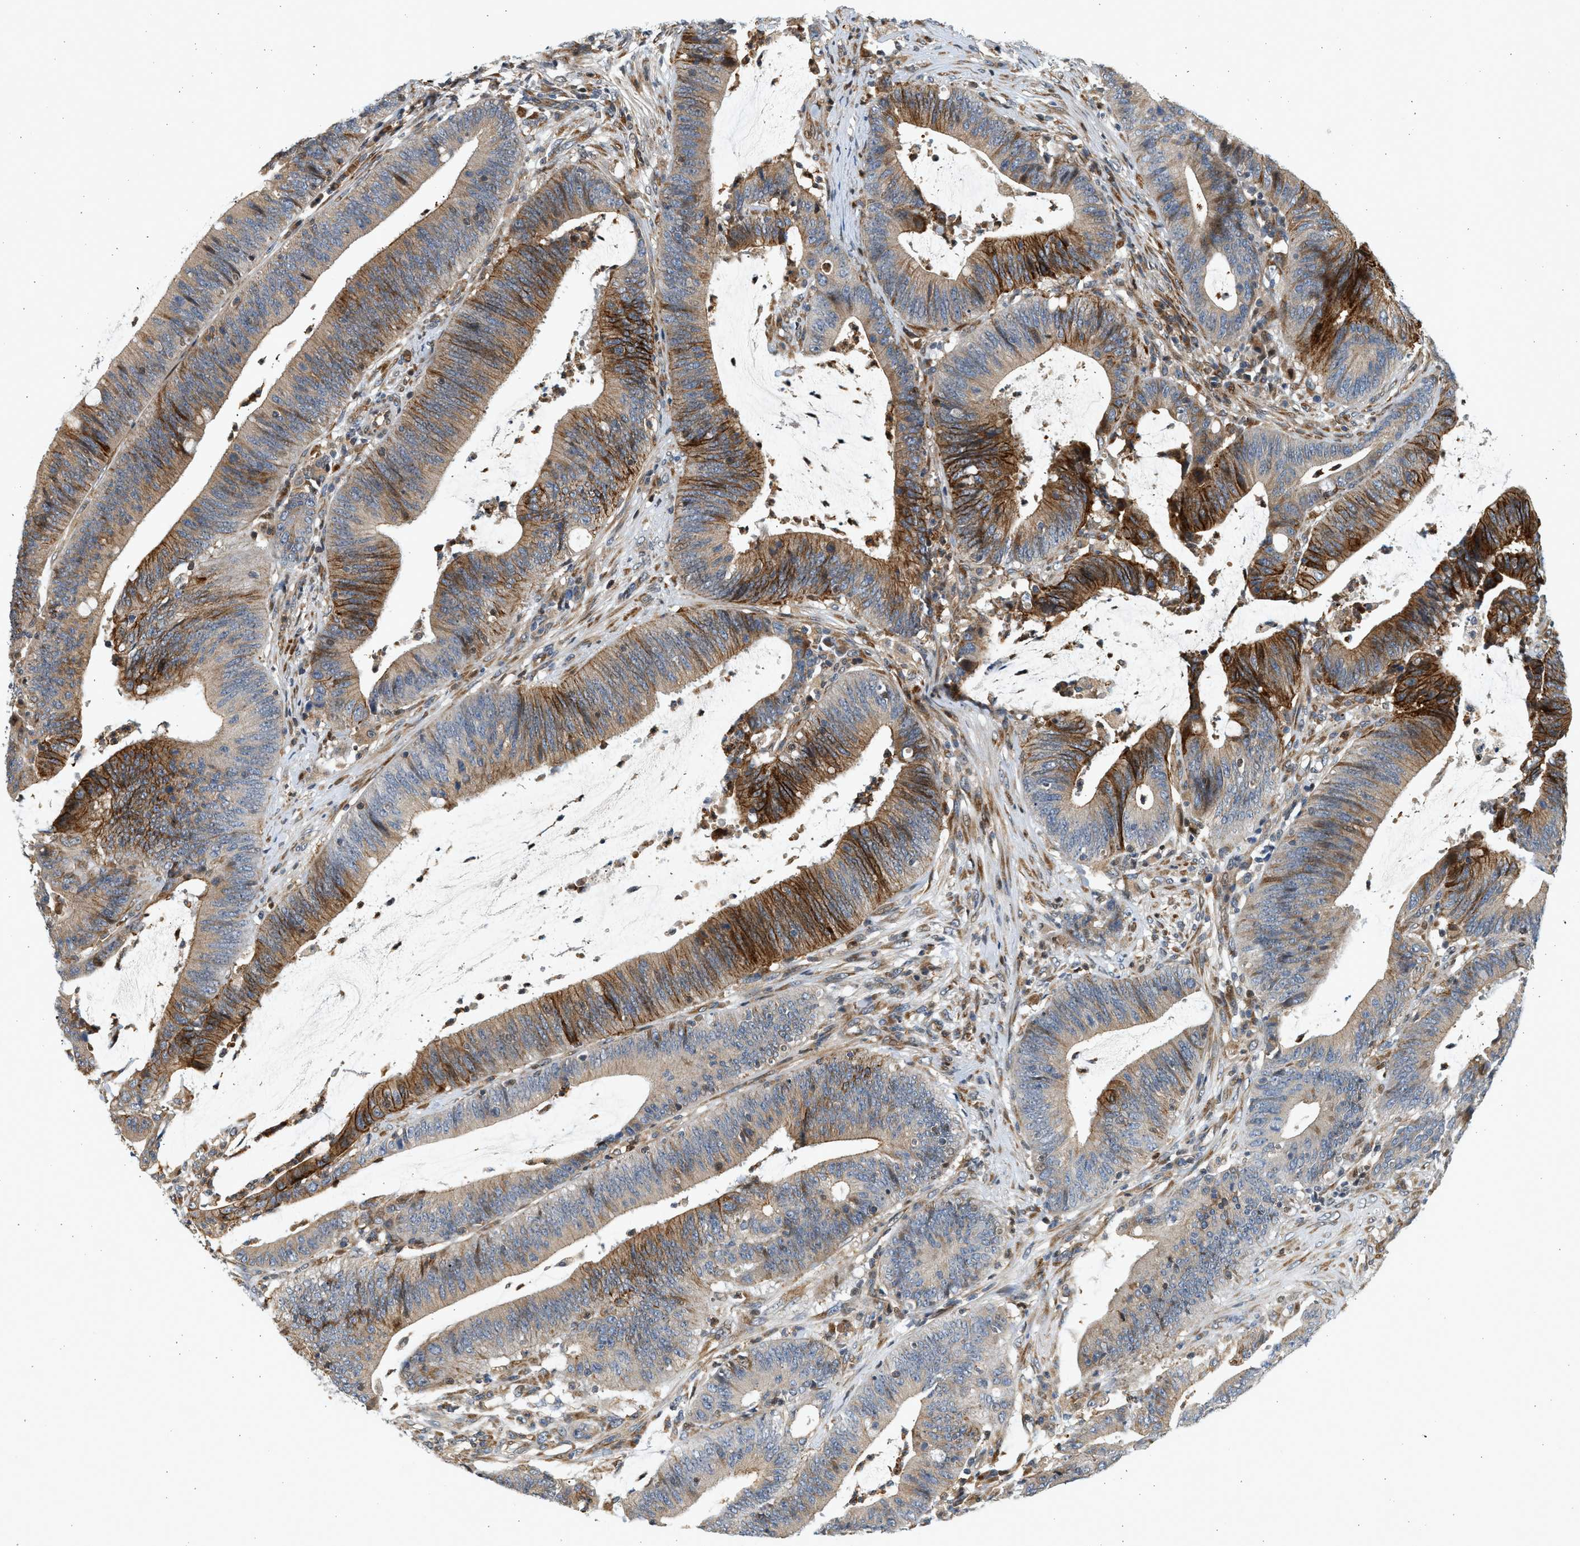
{"staining": {"intensity": "strong", "quantity": "25%-75%", "location": "cytoplasmic/membranous"}, "tissue": "colorectal cancer", "cell_type": "Tumor cells", "image_type": "cancer", "snomed": [{"axis": "morphology", "description": "Normal tissue, NOS"}, {"axis": "morphology", "description": "Adenocarcinoma, NOS"}, {"axis": "topography", "description": "Rectum"}], "caption": "Immunohistochemical staining of adenocarcinoma (colorectal) reveals high levels of strong cytoplasmic/membranous positivity in about 25%-75% of tumor cells.", "gene": "NRSN2", "patient": {"sex": "female", "age": 66}}